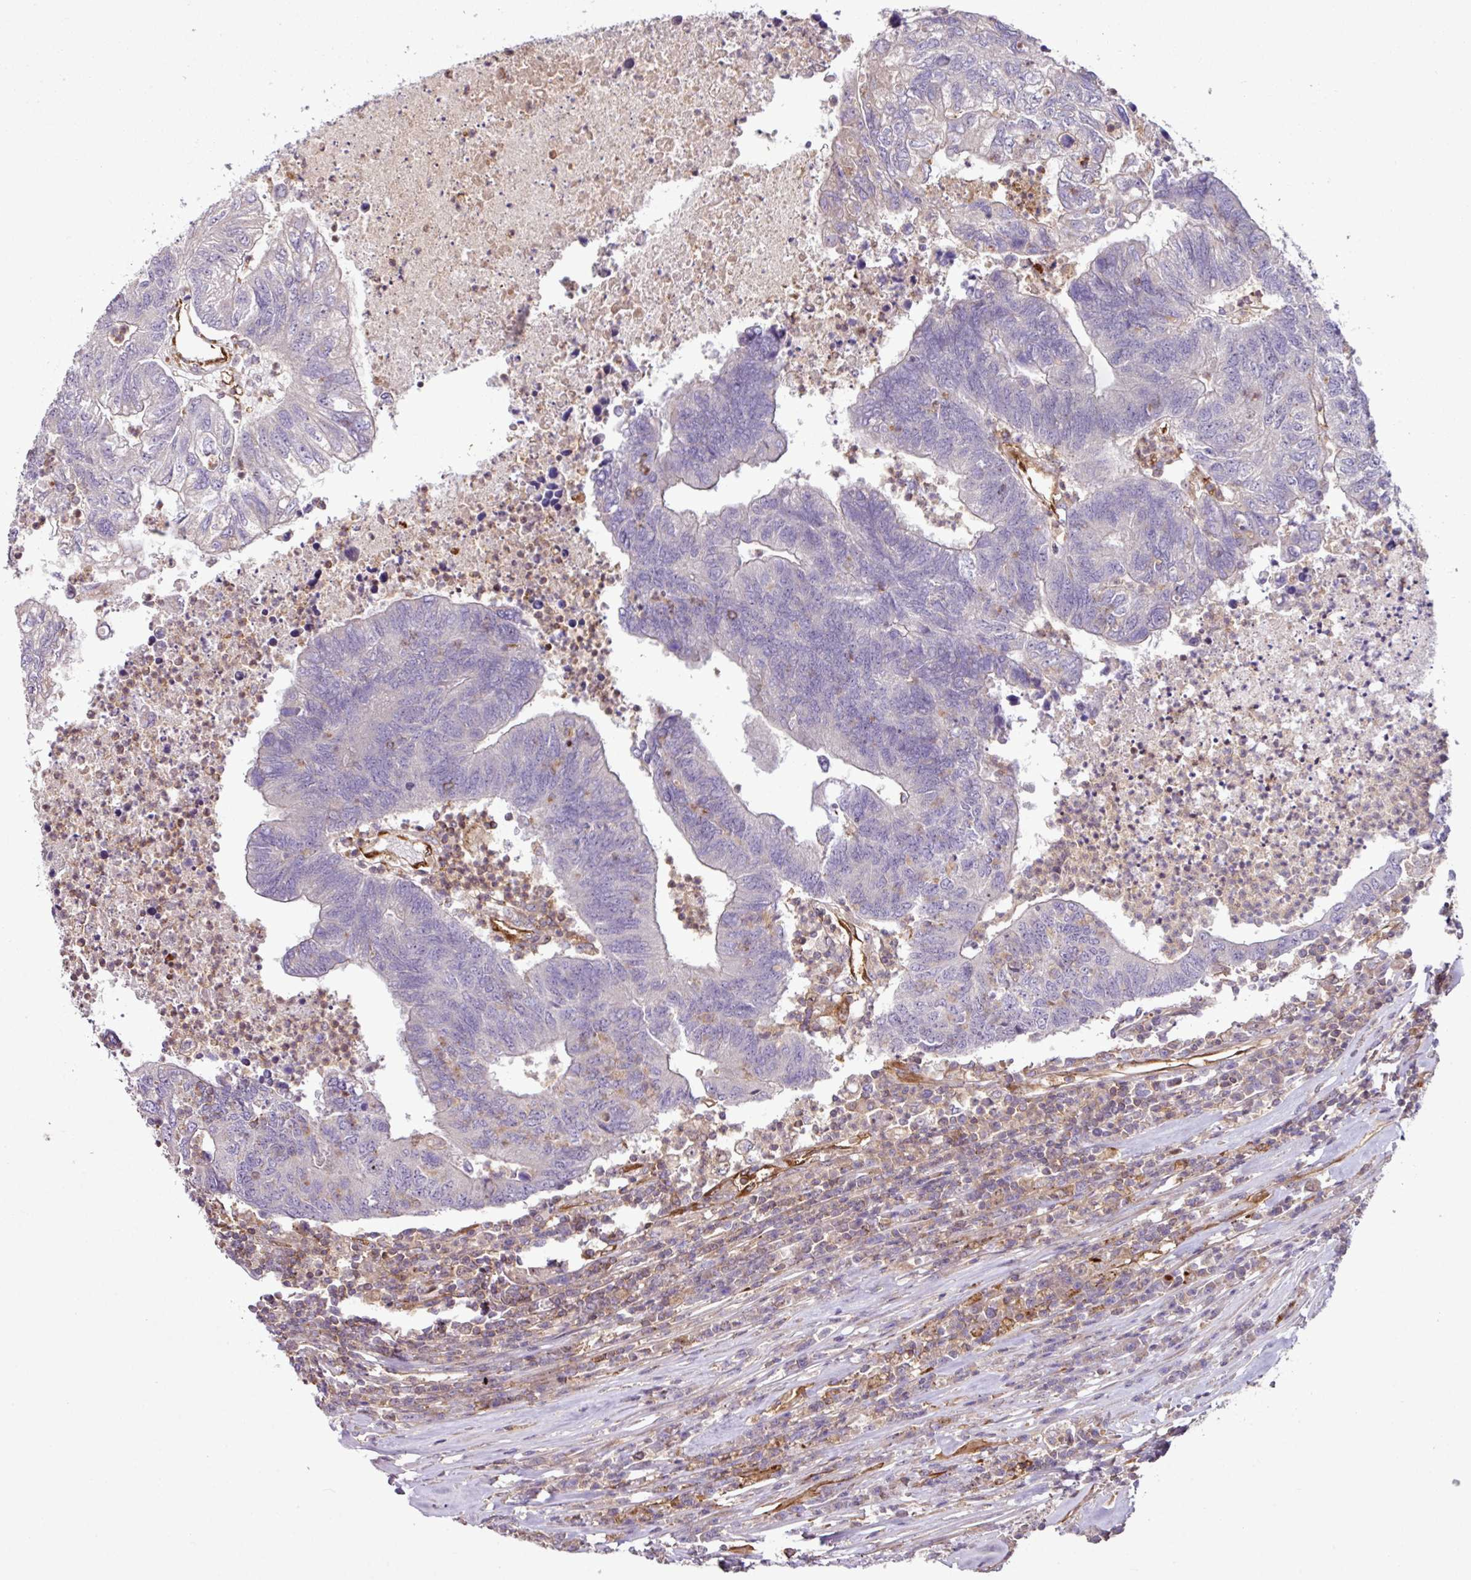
{"staining": {"intensity": "negative", "quantity": "none", "location": "none"}, "tissue": "colorectal cancer", "cell_type": "Tumor cells", "image_type": "cancer", "snomed": [{"axis": "morphology", "description": "Adenocarcinoma, NOS"}, {"axis": "topography", "description": "Colon"}], "caption": "An immunohistochemistry (IHC) image of colorectal adenocarcinoma is shown. There is no staining in tumor cells of colorectal adenocarcinoma. (Stains: DAB immunohistochemistry (IHC) with hematoxylin counter stain, Microscopy: brightfield microscopy at high magnification).", "gene": "ZNF106", "patient": {"sex": "female", "age": 48}}